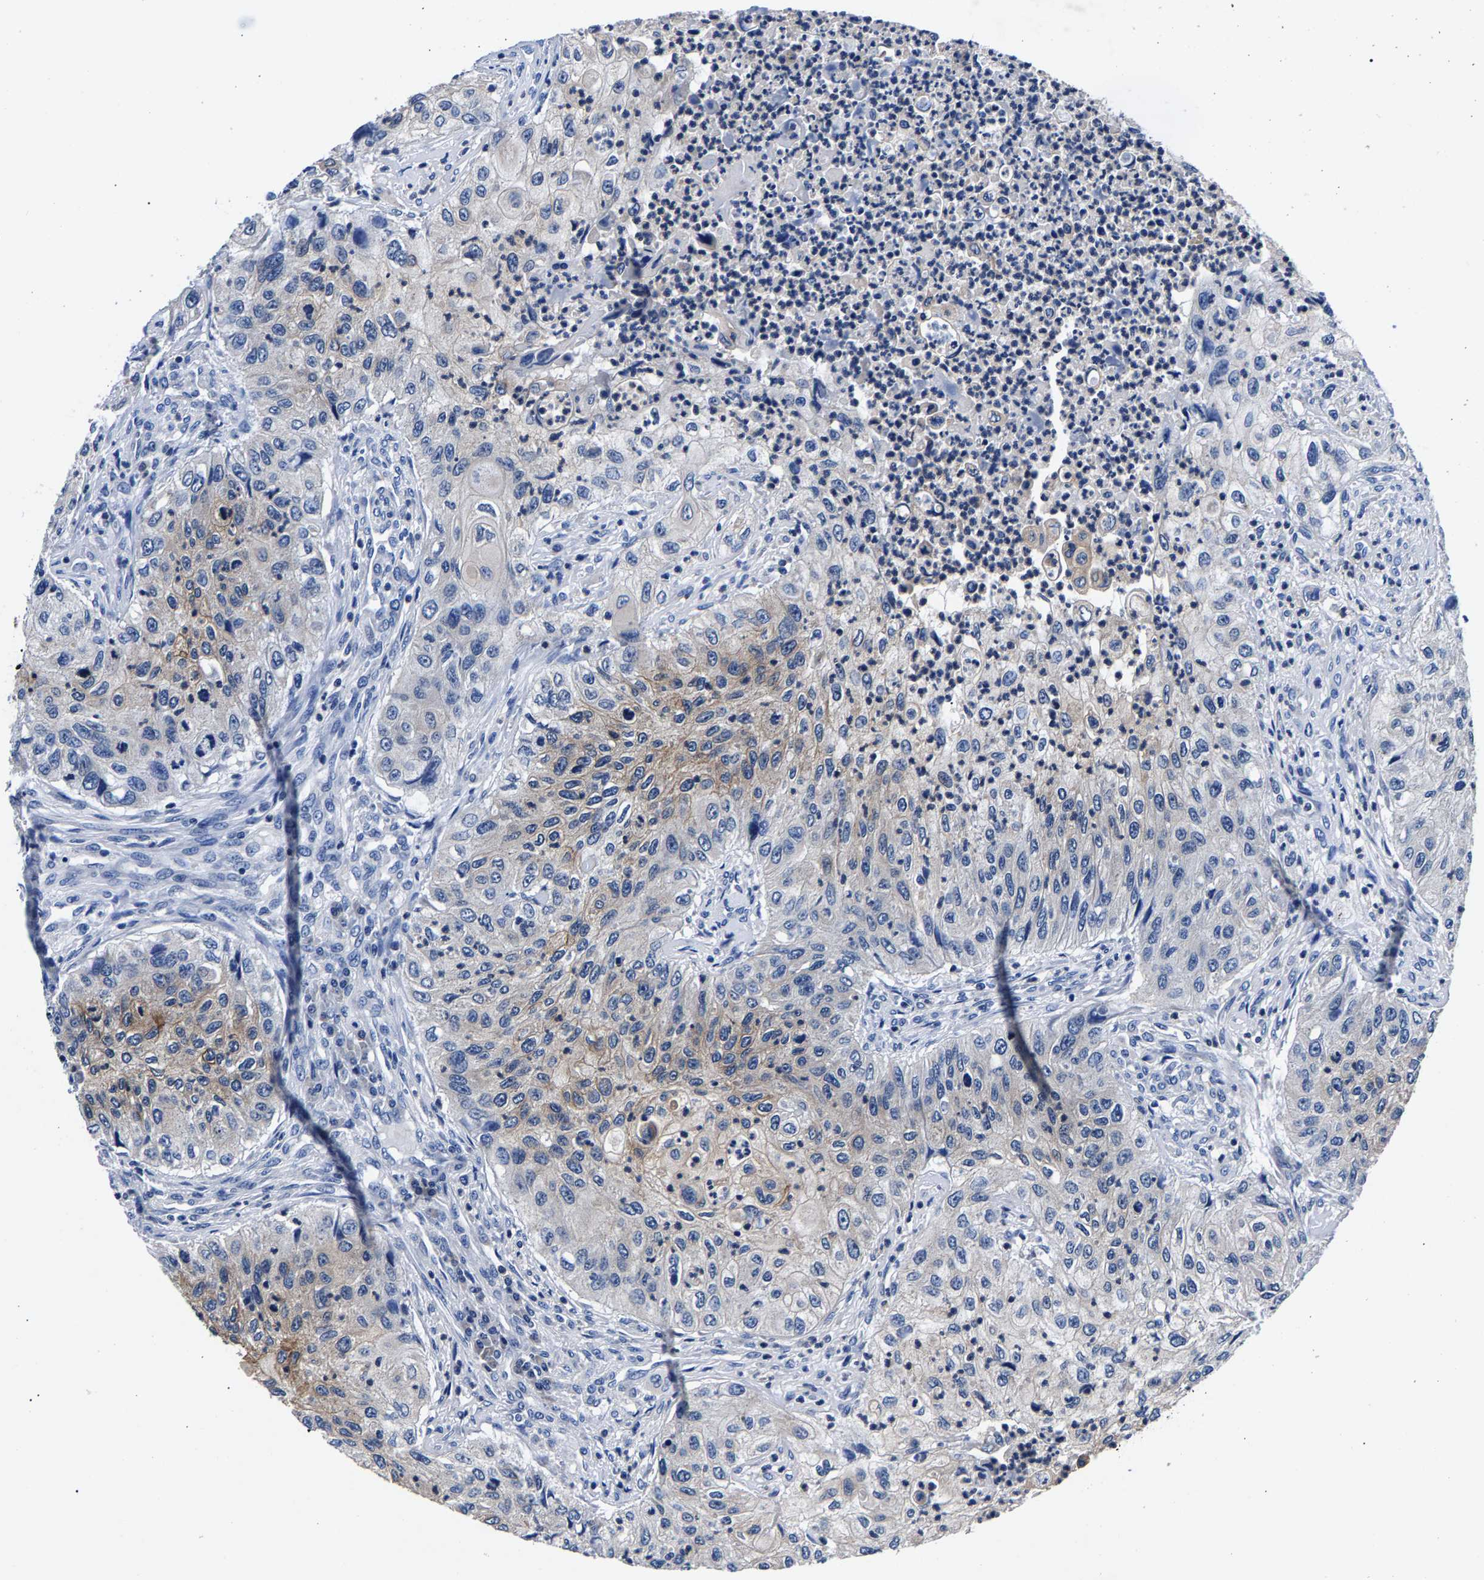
{"staining": {"intensity": "weak", "quantity": "<25%", "location": "cytoplasmic/membranous"}, "tissue": "urothelial cancer", "cell_type": "Tumor cells", "image_type": "cancer", "snomed": [{"axis": "morphology", "description": "Urothelial carcinoma, High grade"}, {"axis": "topography", "description": "Urinary bladder"}], "caption": "This is an immunohistochemistry histopathology image of human urothelial carcinoma (high-grade). There is no positivity in tumor cells.", "gene": "PHF24", "patient": {"sex": "female", "age": 60}}